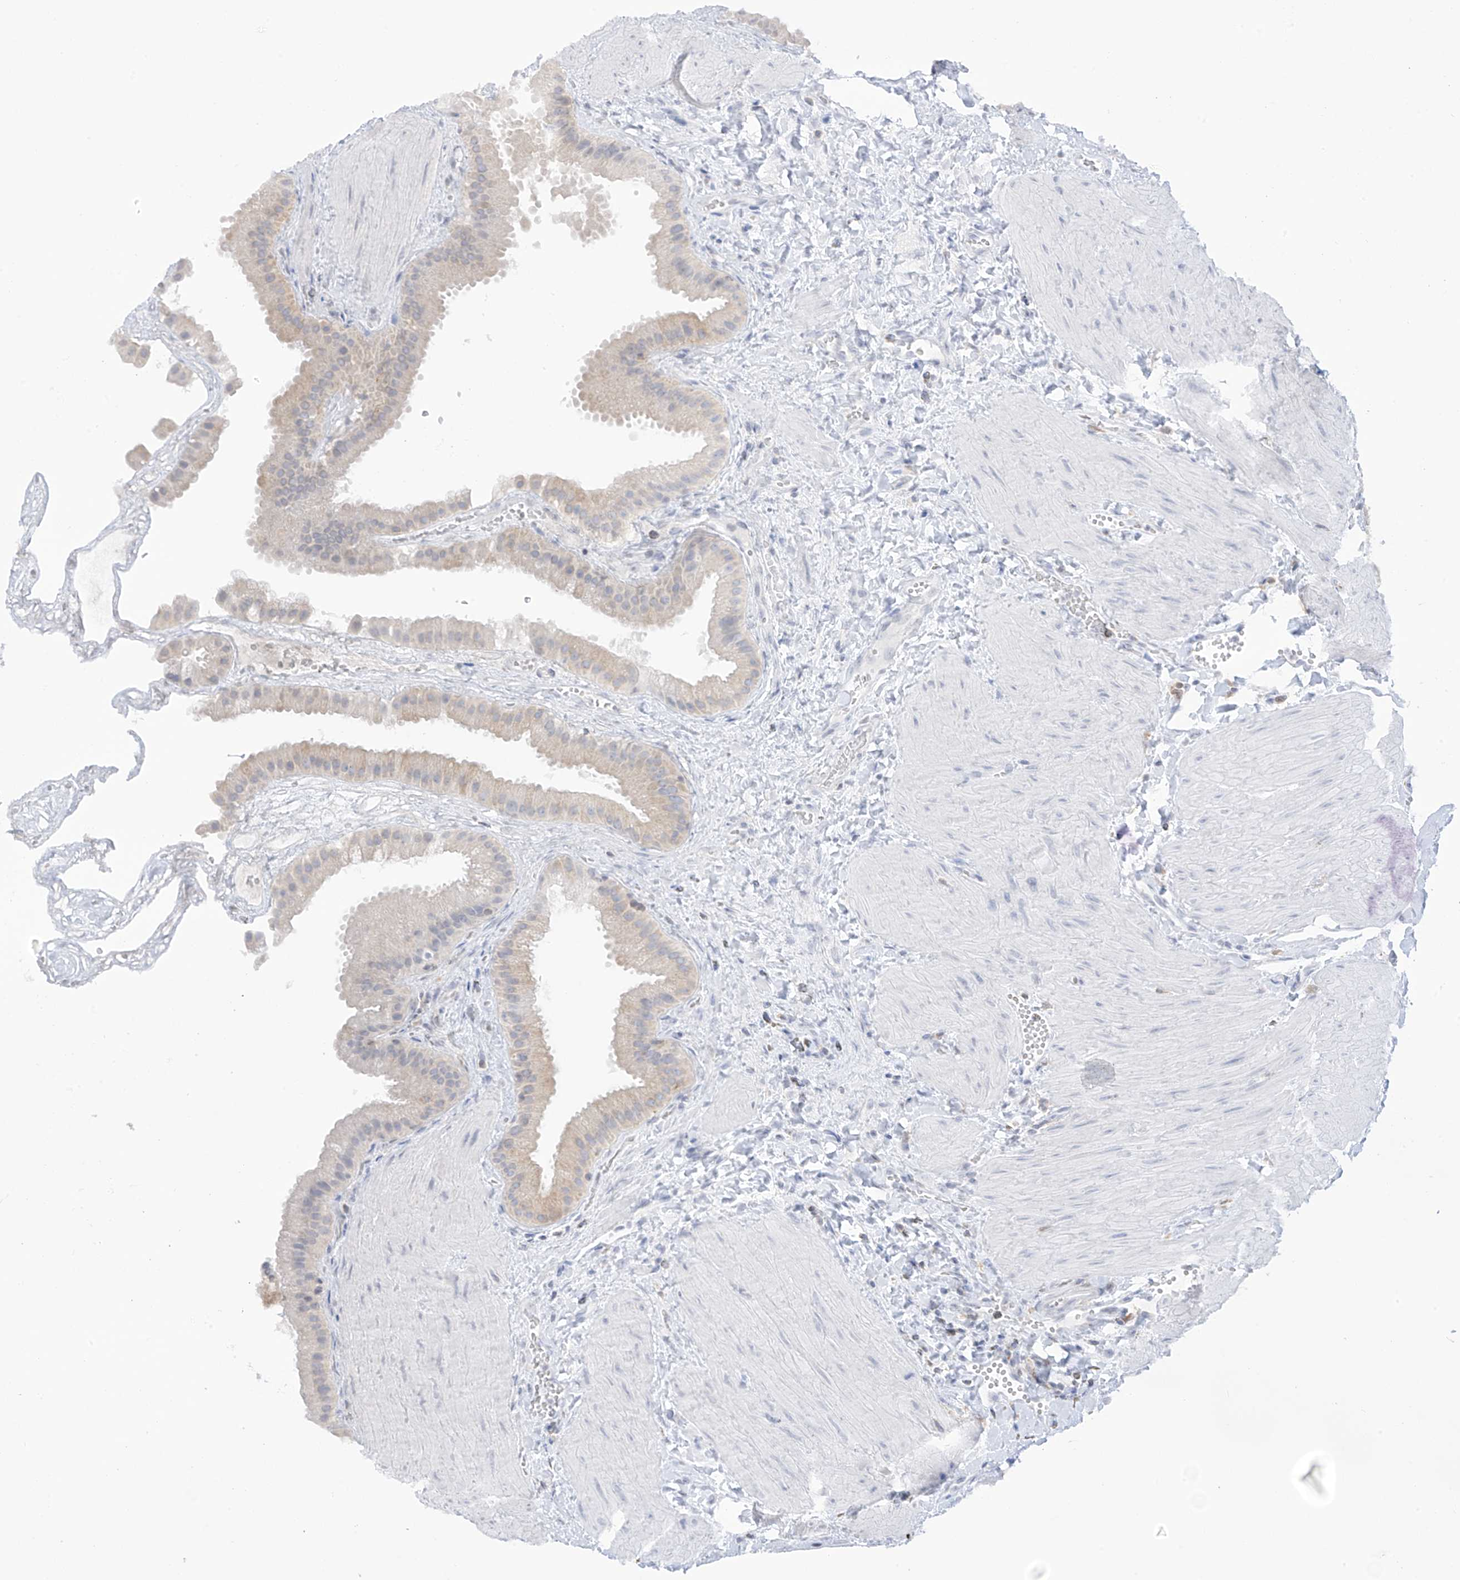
{"staining": {"intensity": "negative", "quantity": "none", "location": "none"}, "tissue": "gallbladder", "cell_type": "Glandular cells", "image_type": "normal", "snomed": [{"axis": "morphology", "description": "Normal tissue, NOS"}, {"axis": "topography", "description": "Gallbladder"}], "caption": "IHC of normal gallbladder demonstrates no staining in glandular cells.", "gene": "TBXAS1", "patient": {"sex": "male", "age": 55}}